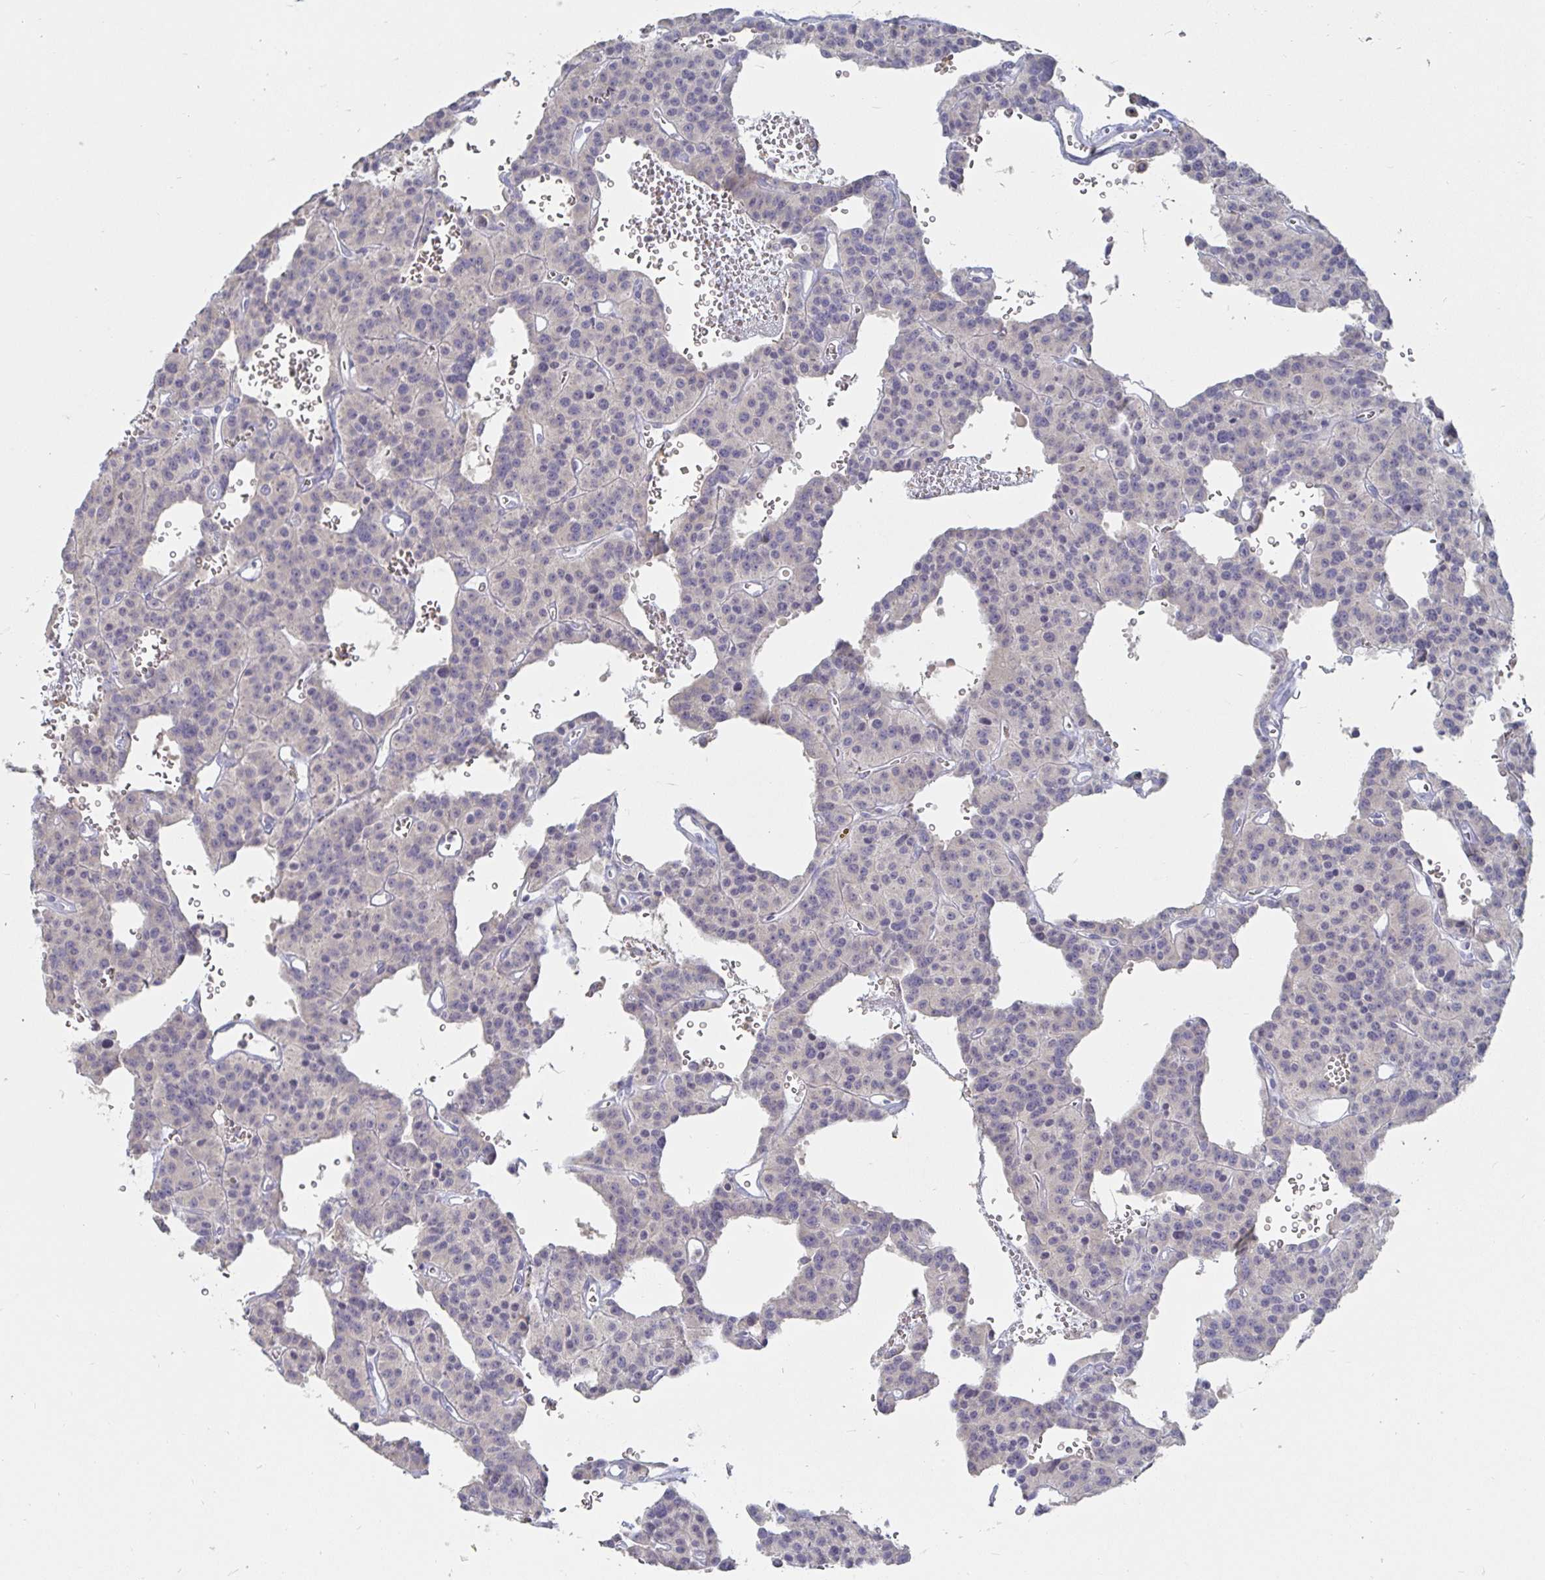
{"staining": {"intensity": "negative", "quantity": "none", "location": "none"}, "tissue": "carcinoid", "cell_type": "Tumor cells", "image_type": "cancer", "snomed": [{"axis": "morphology", "description": "Carcinoid, malignant, NOS"}, {"axis": "topography", "description": "Lung"}], "caption": "Histopathology image shows no significant protein staining in tumor cells of carcinoid. Brightfield microscopy of IHC stained with DAB (brown) and hematoxylin (blue), captured at high magnification.", "gene": "SPPL3", "patient": {"sex": "female", "age": 71}}